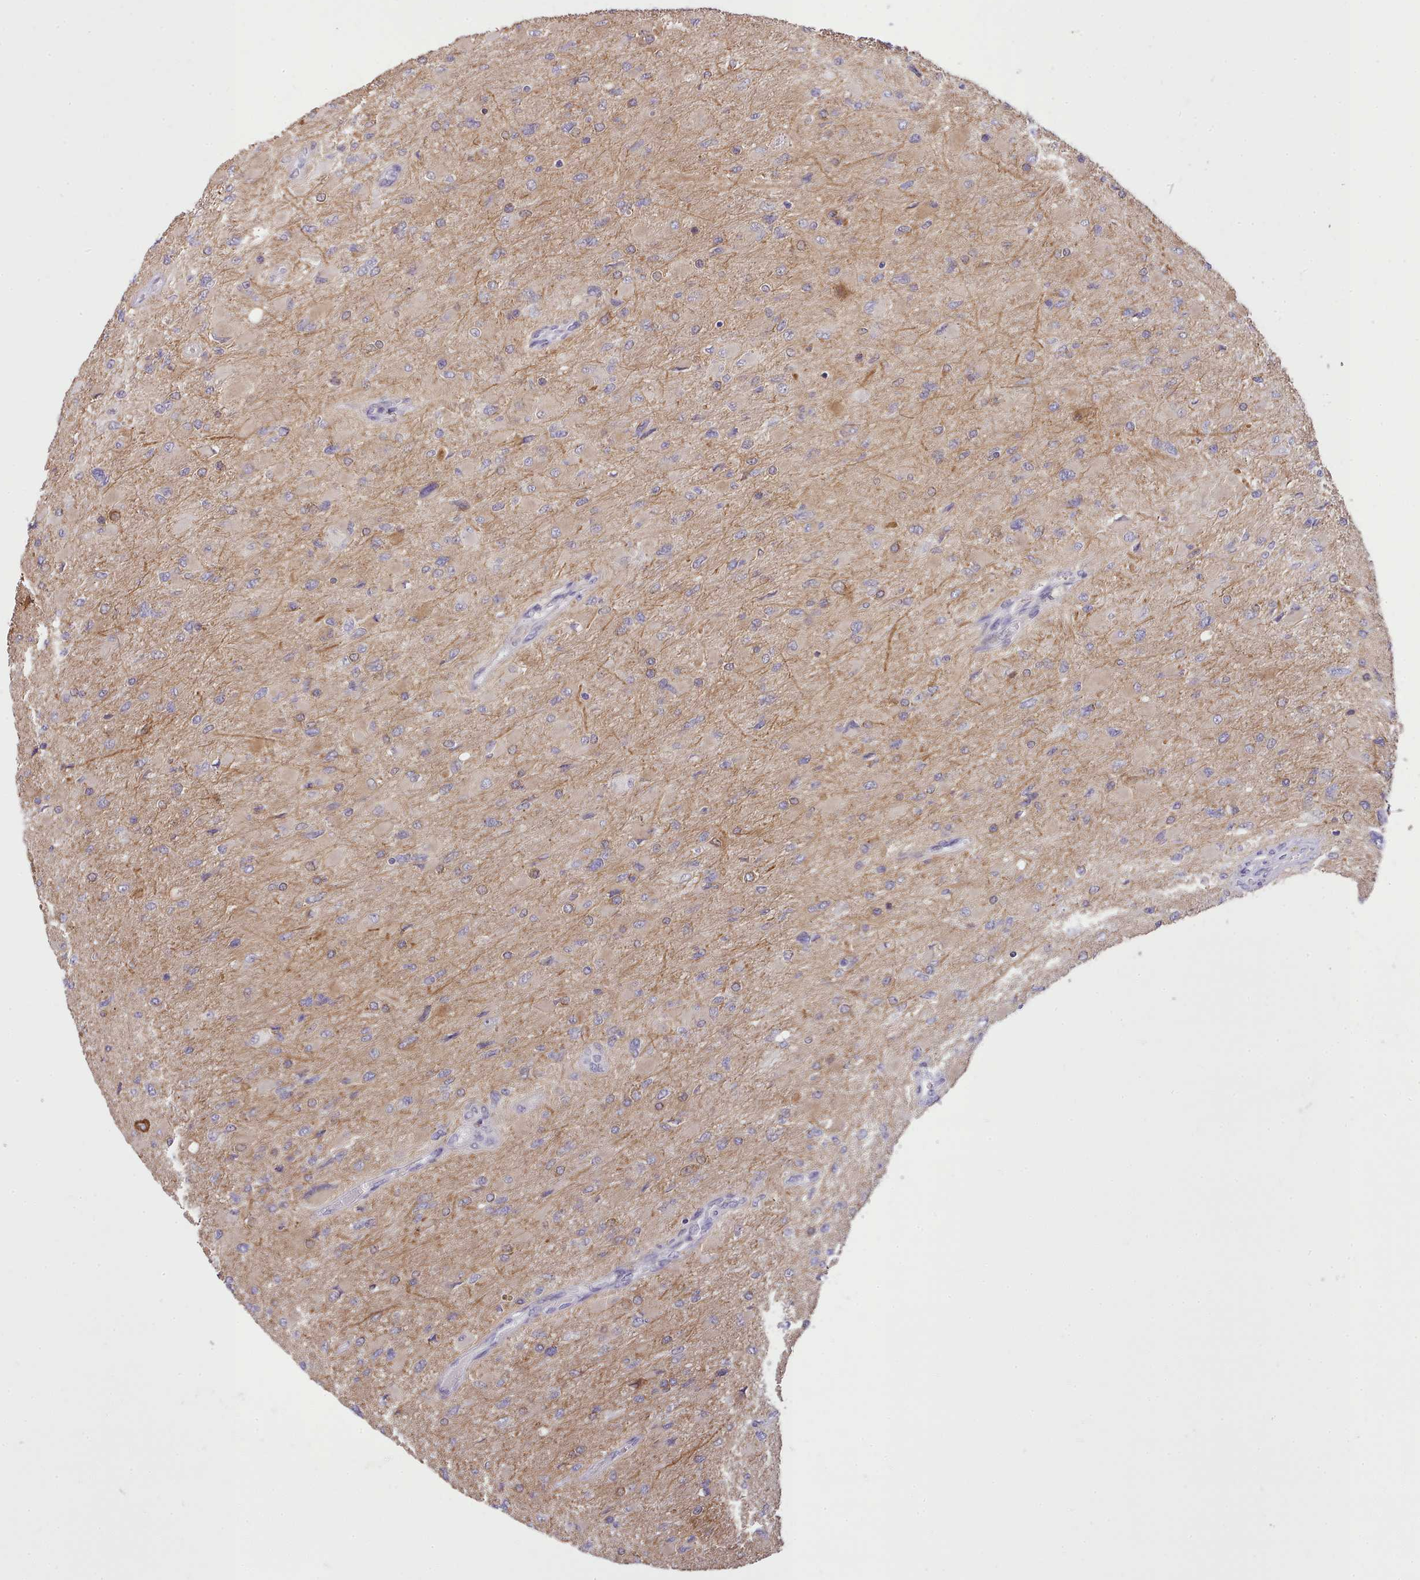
{"staining": {"intensity": "weak", "quantity": "<25%", "location": "cytoplasmic/membranous"}, "tissue": "glioma", "cell_type": "Tumor cells", "image_type": "cancer", "snomed": [{"axis": "morphology", "description": "Glioma, malignant, High grade"}, {"axis": "topography", "description": "Cerebral cortex"}], "caption": "IHC of malignant high-grade glioma displays no staining in tumor cells.", "gene": "HOXB7", "patient": {"sex": "female", "age": 36}}